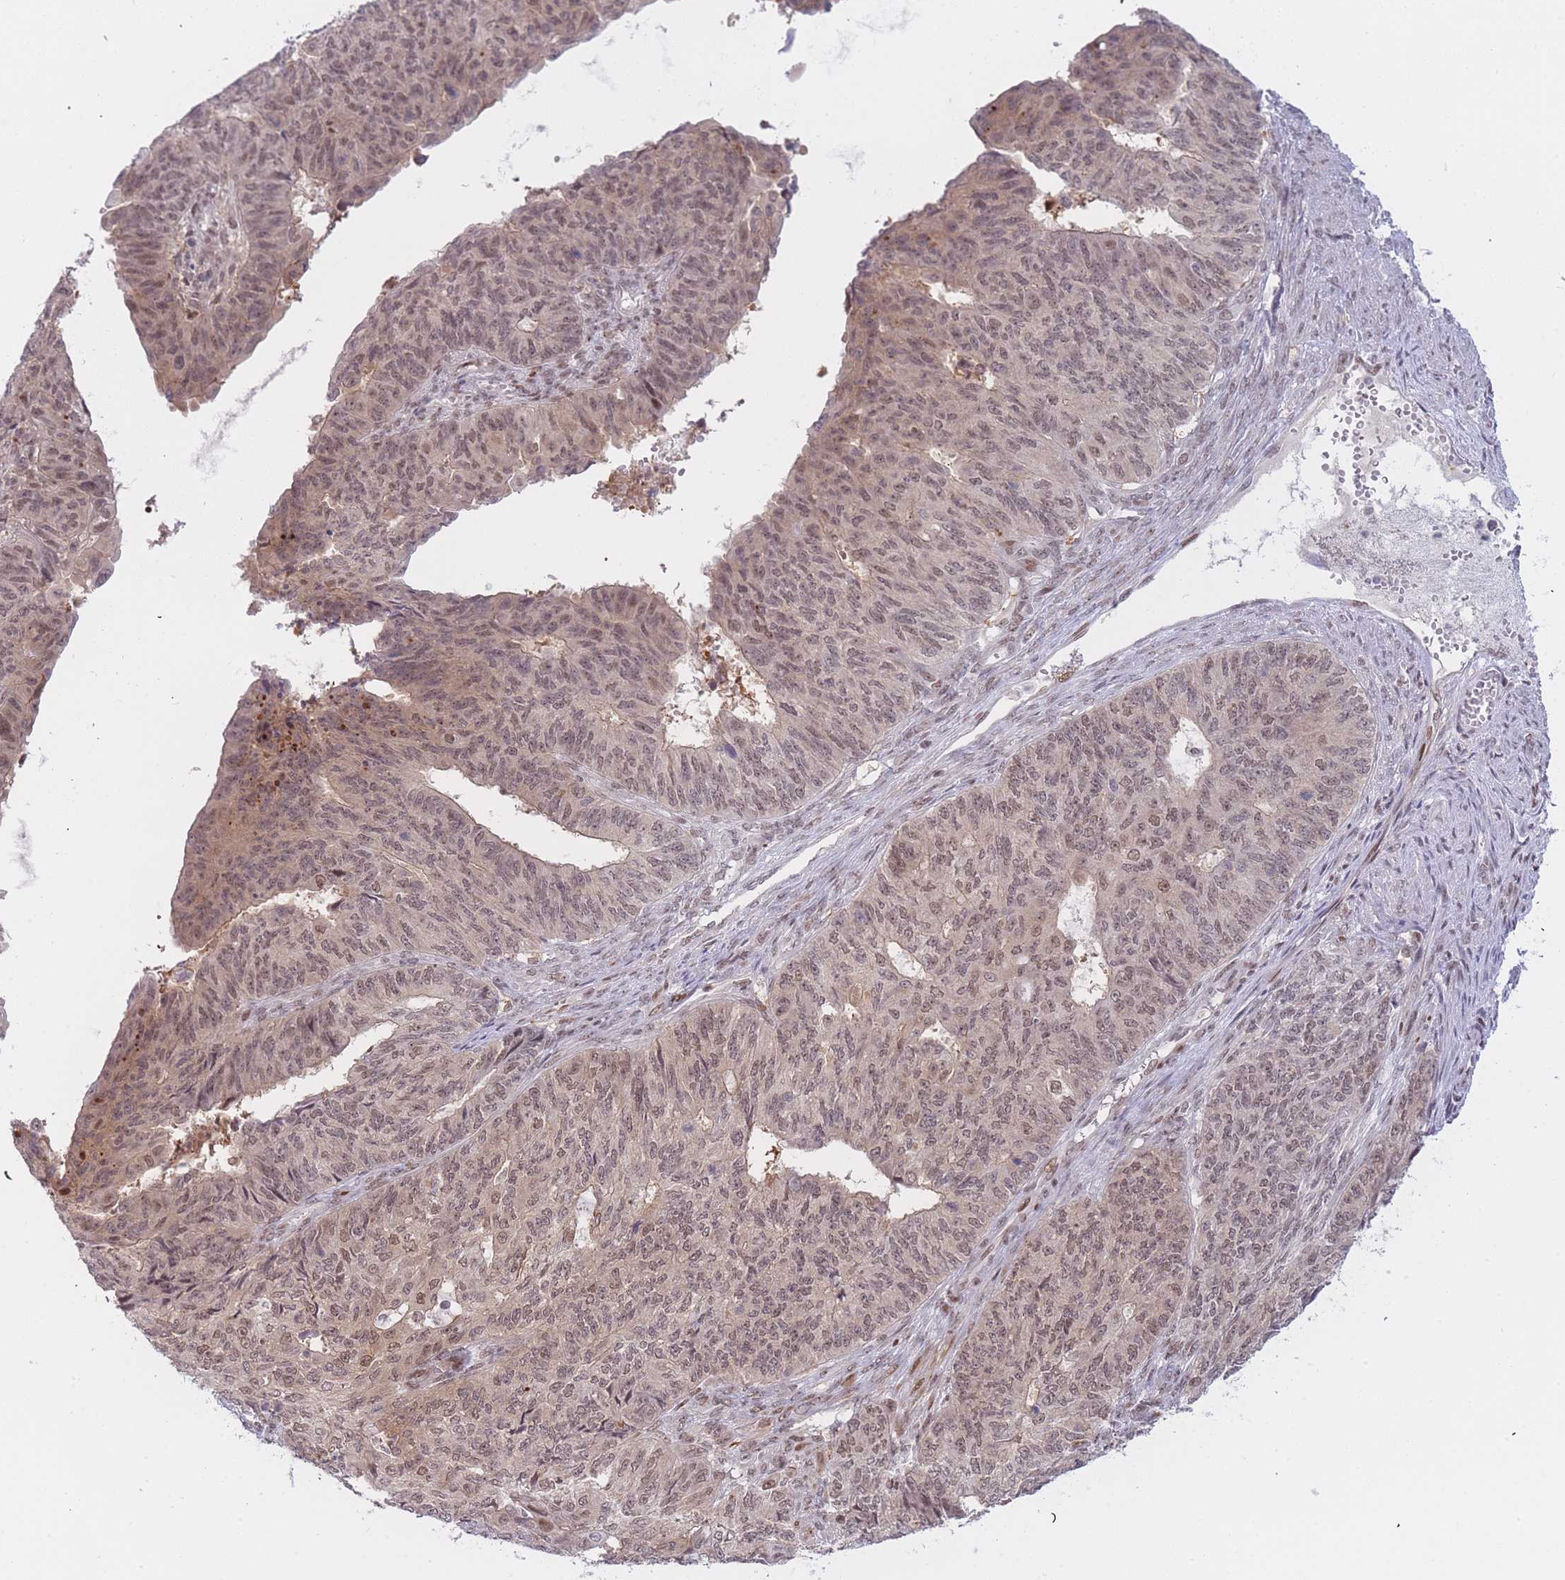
{"staining": {"intensity": "moderate", "quantity": "25%-75%", "location": "nuclear"}, "tissue": "endometrial cancer", "cell_type": "Tumor cells", "image_type": "cancer", "snomed": [{"axis": "morphology", "description": "Adenocarcinoma, NOS"}, {"axis": "topography", "description": "Endometrium"}], "caption": "DAB (3,3'-diaminobenzidine) immunohistochemical staining of endometrial cancer displays moderate nuclear protein expression in approximately 25%-75% of tumor cells.", "gene": "DEAF1", "patient": {"sex": "female", "age": 32}}